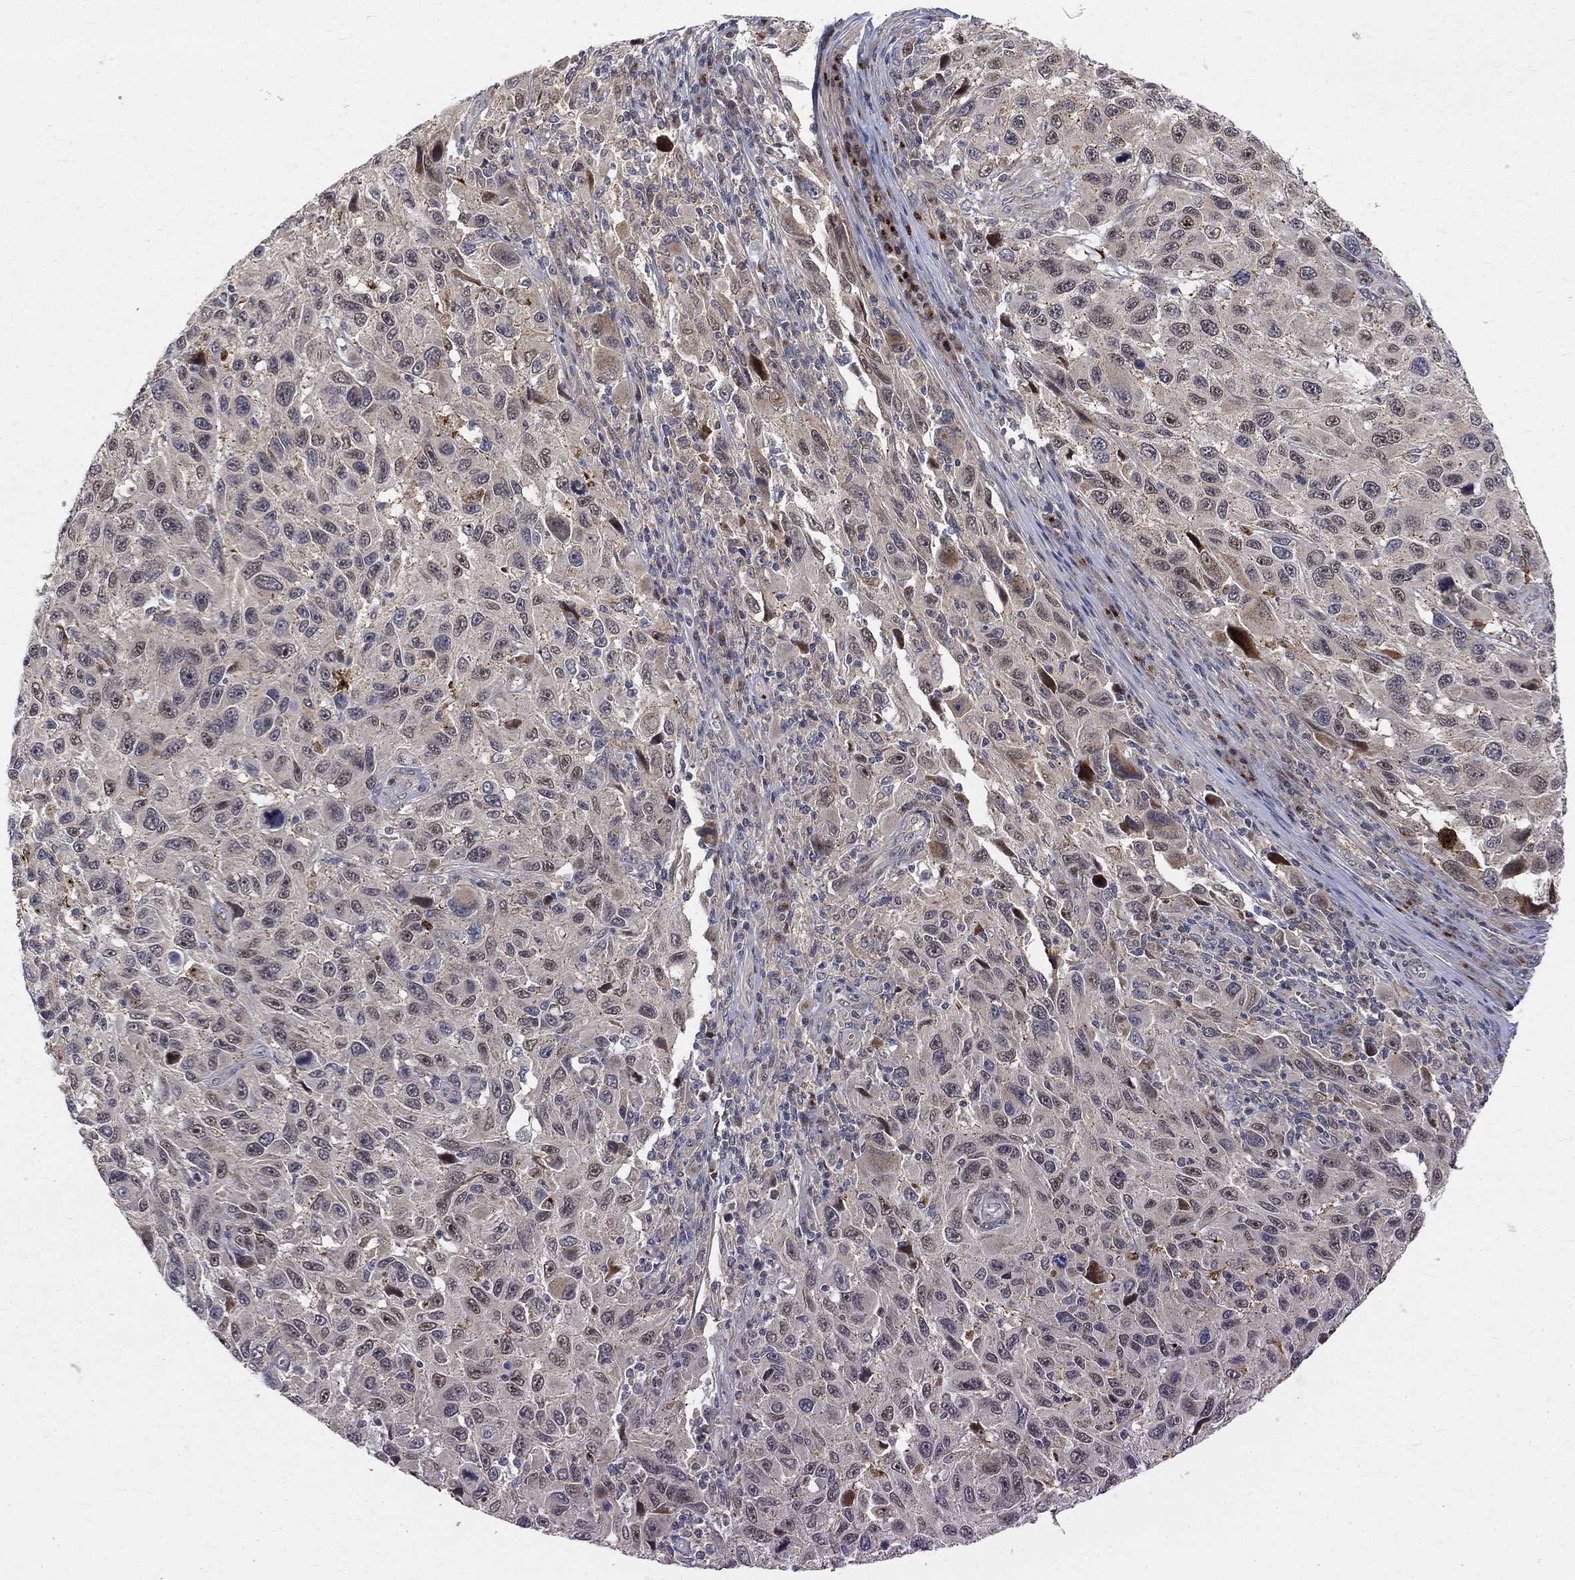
{"staining": {"intensity": "negative", "quantity": "none", "location": "none"}, "tissue": "melanoma", "cell_type": "Tumor cells", "image_type": "cancer", "snomed": [{"axis": "morphology", "description": "Malignant melanoma, NOS"}, {"axis": "topography", "description": "Skin"}], "caption": "Melanoma was stained to show a protein in brown. There is no significant positivity in tumor cells.", "gene": "WDR19", "patient": {"sex": "male", "age": 53}}